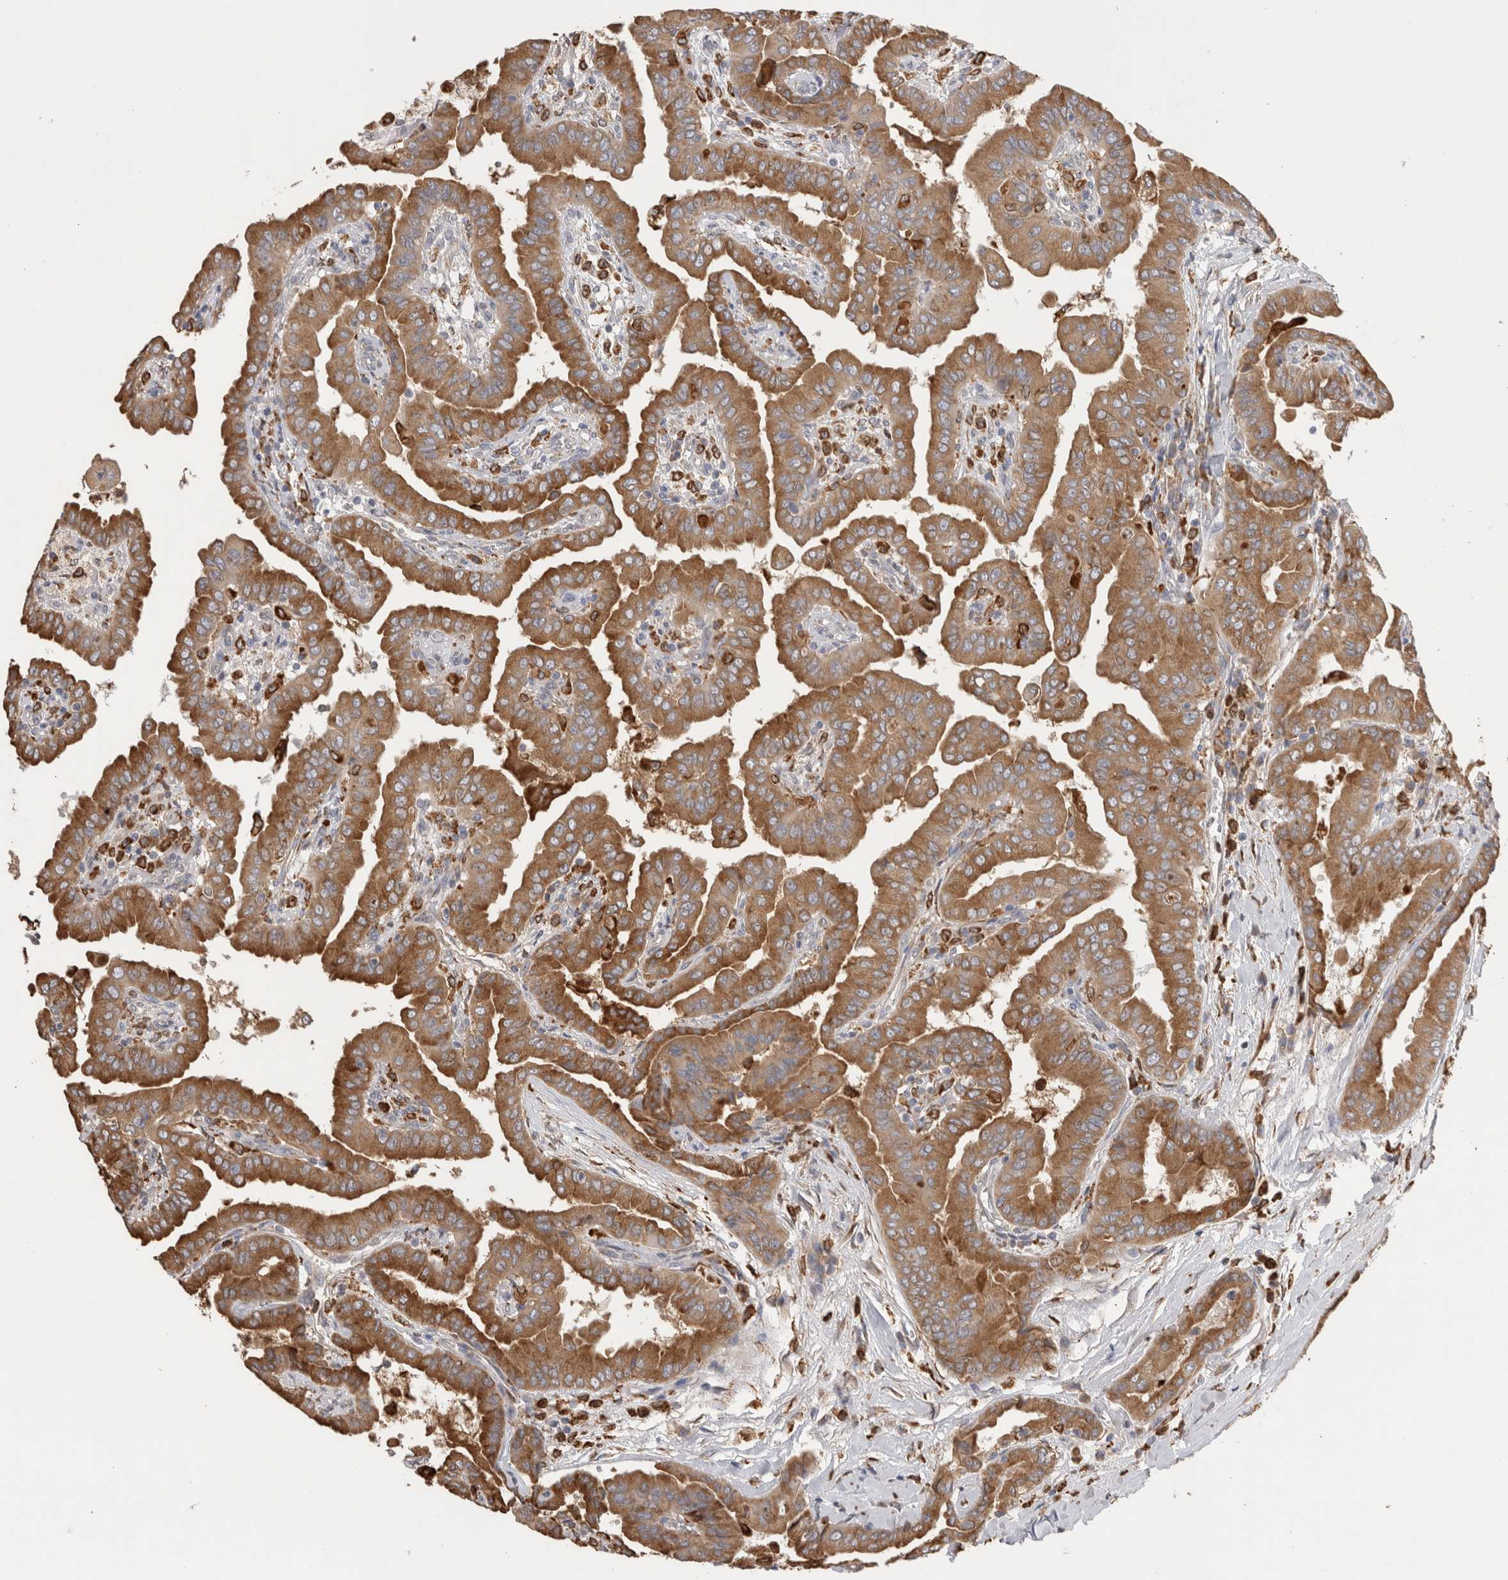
{"staining": {"intensity": "moderate", "quantity": ">75%", "location": "cytoplasmic/membranous"}, "tissue": "thyroid cancer", "cell_type": "Tumor cells", "image_type": "cancer", "snomed": [{"axis": "morphology", "description": "Papillary adenocarcinoma, NOS"}, {"axis": "topography", "description": "Thyroid gland"}], "caption": "This is an image of immunohistochemistry staining of papillary adenocarcinoma (thyroid), which shows moderate positivity in the cytoplasmic/membranous of tumor cells.", "gene": "LRPAP1", "patient": {"sex": "male", "age": 33}}